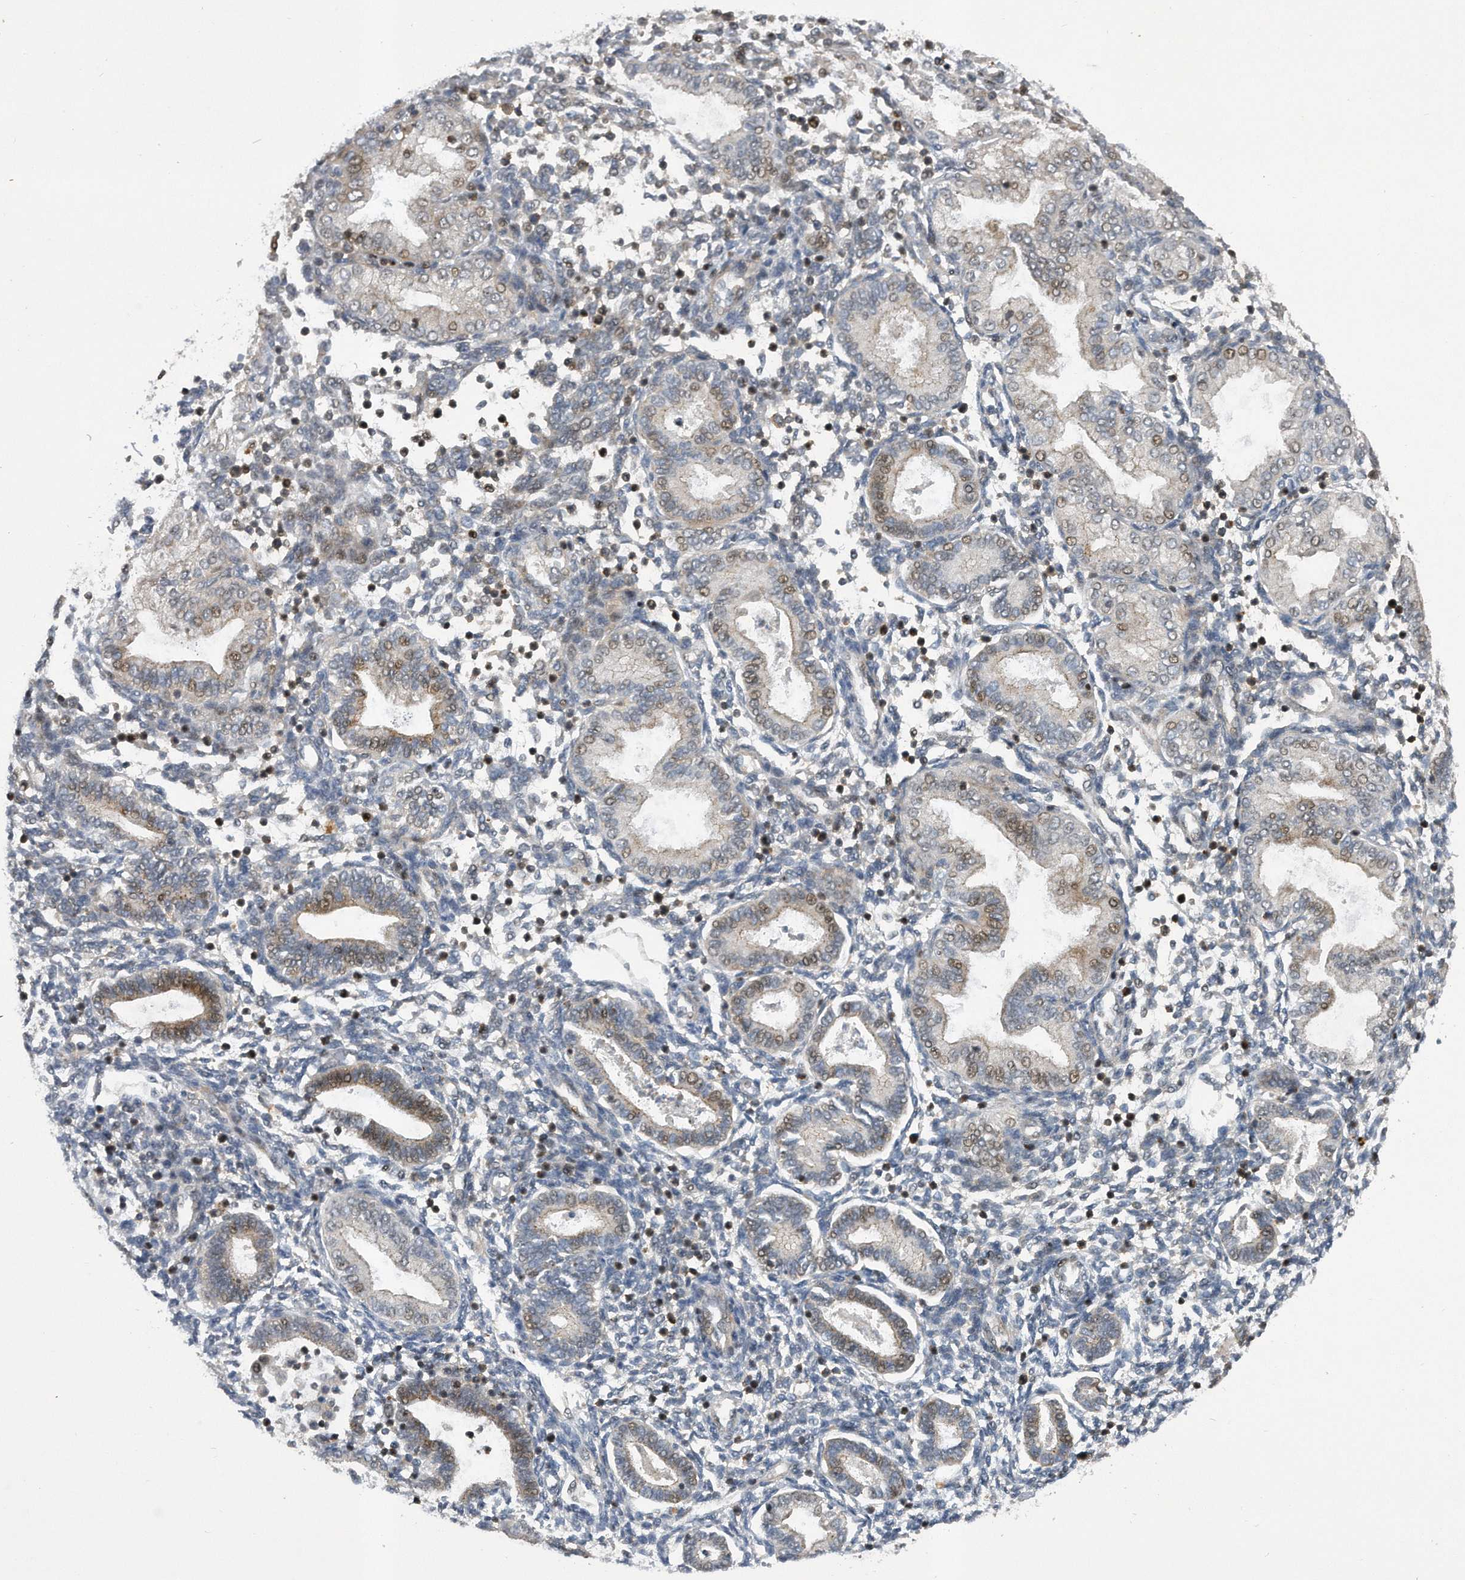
{"staining": {"intensity": "negative", "quantity": "none", "location": "none"}, "tissue": "endometrium", "cell_type": "Cells in endometrial stroma", "image_type": "normal", "snomed": [{"axis": "morphology", "description": "Normal tissue, NOS"}, {"axis": "topography", "description": "Endometrium"}], "caption": "The image exhibits no staining of cells in endometrial stroma in normal endometrium. Brightfield microscopy of immunohistochemistry (IHC) stained with DAB (brown) and hematoxylin (blue), captured at high magnification.", "gene": "PGBD2", "patient": {"sex": "female", "age": 53}}